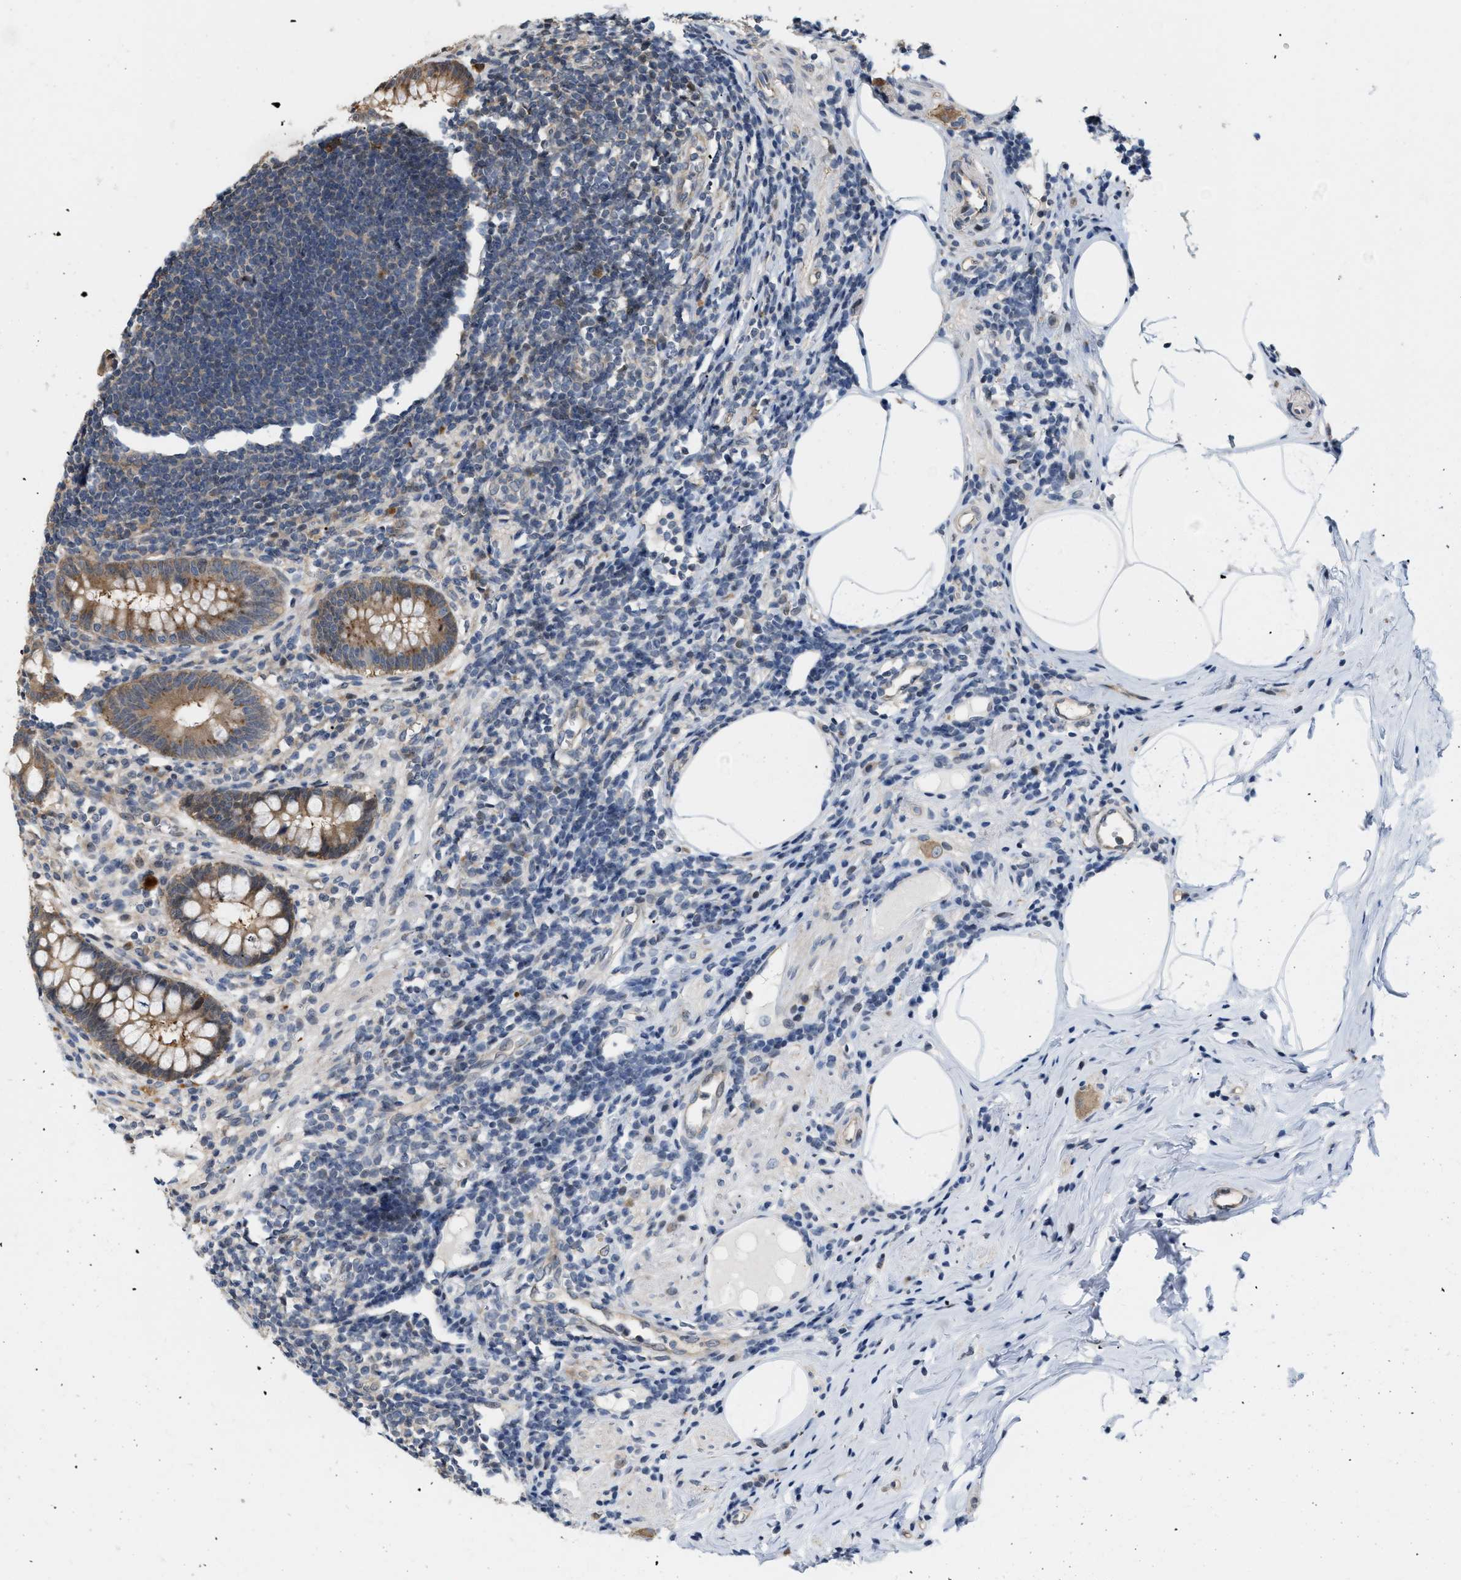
{"staining": {"intensity": "moderate", "quantity": ">75%", "location": "cytoplasmic/membranous"}, "tissue": "appendix", "cell_type": "Glandular cells", "image_type": "normal", "snomed": [{"axis": "morphology", "description": "Normal tissue, NOS"}, {"axis": "topography", "description": "Appendix"}], "caption": "High-power microscopy captured an immunohistochemistry (IHC) image of unremarkable appendix, revealing moderate cytoplasmic/membranous positivity in about >75% of glandular cells.", "gene": "CSNK1A1", "patient": {"sex": "female", "age": 50}}